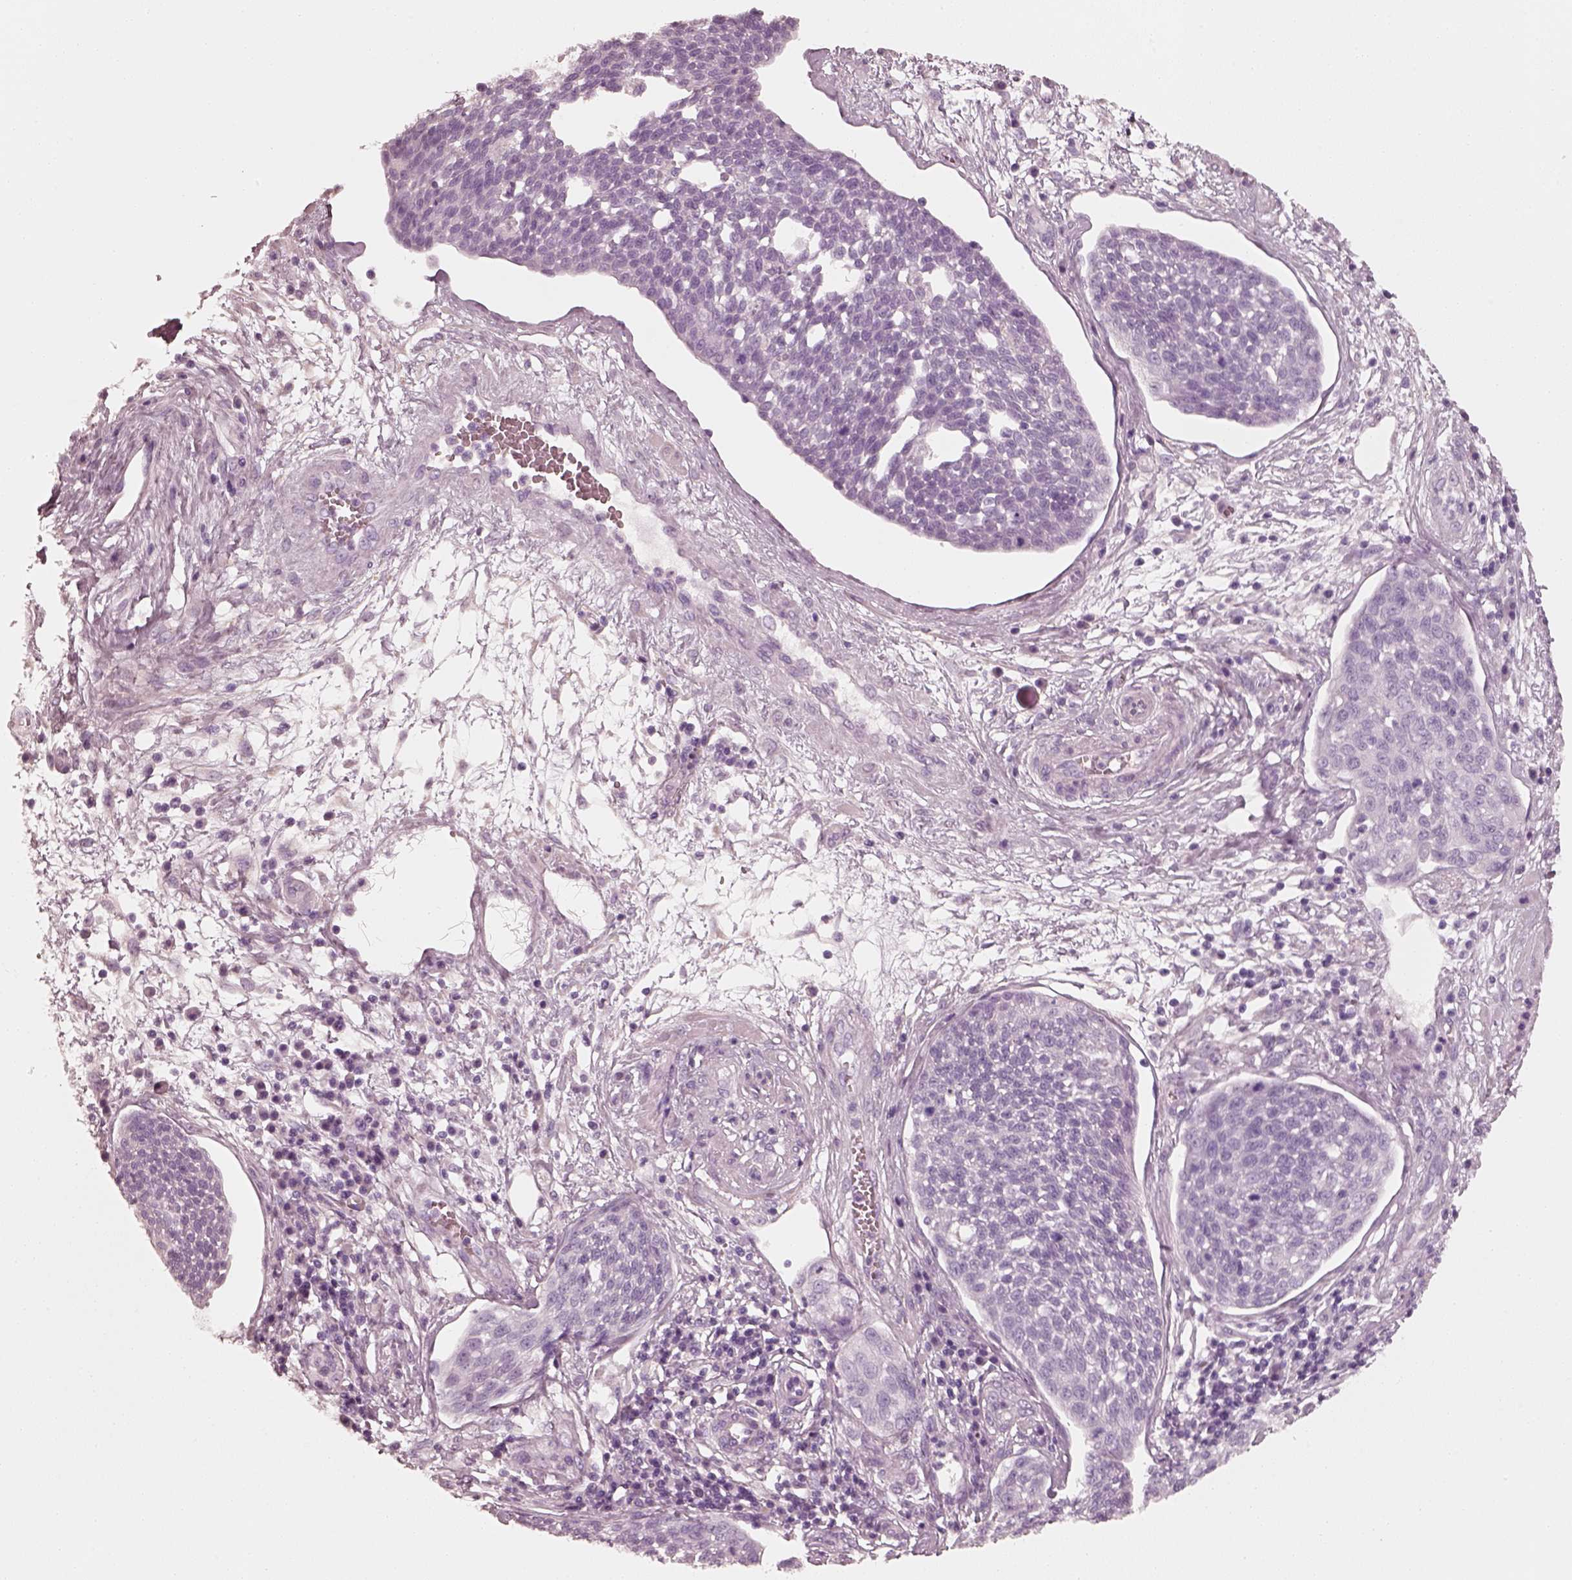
{"staining": {"intensity": "negative", "quantity": "none", "location": "none"}, "tissue": "cervical cancer", "cell_type": "Tumor cells", "image_type": "cancer", "snomed": [{"axis": "morphology", "description": "Squamous cell carcinoma, NOS"}, {"axis": "topography", "description": "Cervix"}], "caption": "IHC histopathology image of cervical cancer stained for a protein (brown), which shows no staining in tumor cells.", "gene": "RS1", "patient": {"sex": "female", "age": 34}}